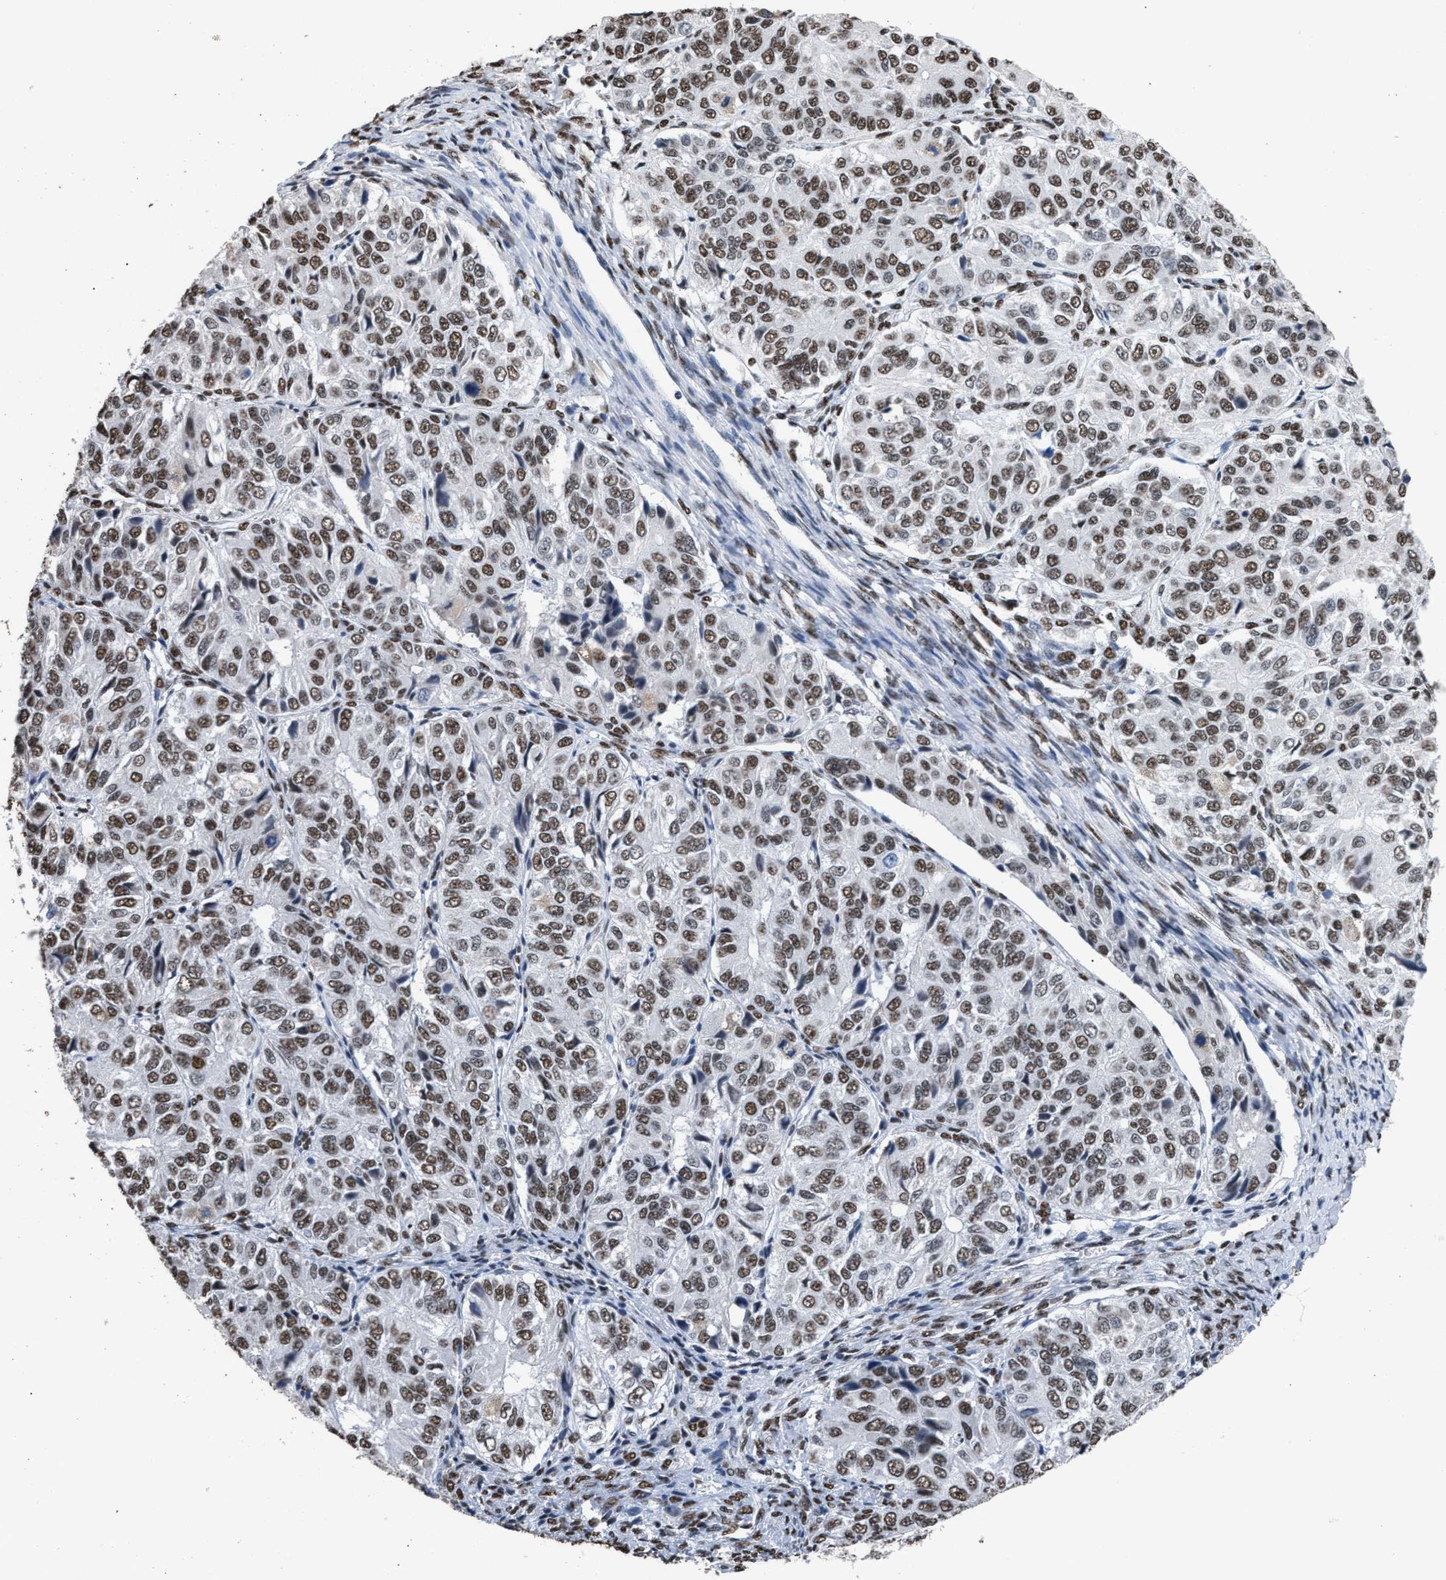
{"staining": {"intensity": "moderate", "quantity": ">75%", "location": "nuclear"}, "tissue": "ovarian cancer", "cell_type": "Tumor cells", "image_type": "cancer", "snomed": [{"axis": "morphology", "description": "Carcinoma, endometroid"}, {"axis": "topography", "description": "Ovary"}], "caption": "Immunohistochemistry (IHC) micrograph of neoplastic tissue: ovarian cancer (endometroid carcinoma) stained using immunohistochemistry reveals medium levels of moderate protein expression localized specifically in the nuclear of tumor cells, appearing as a nuclear brown color.", "gene": "CCAR2", "patient": {"sex": "female", "age": 51}}